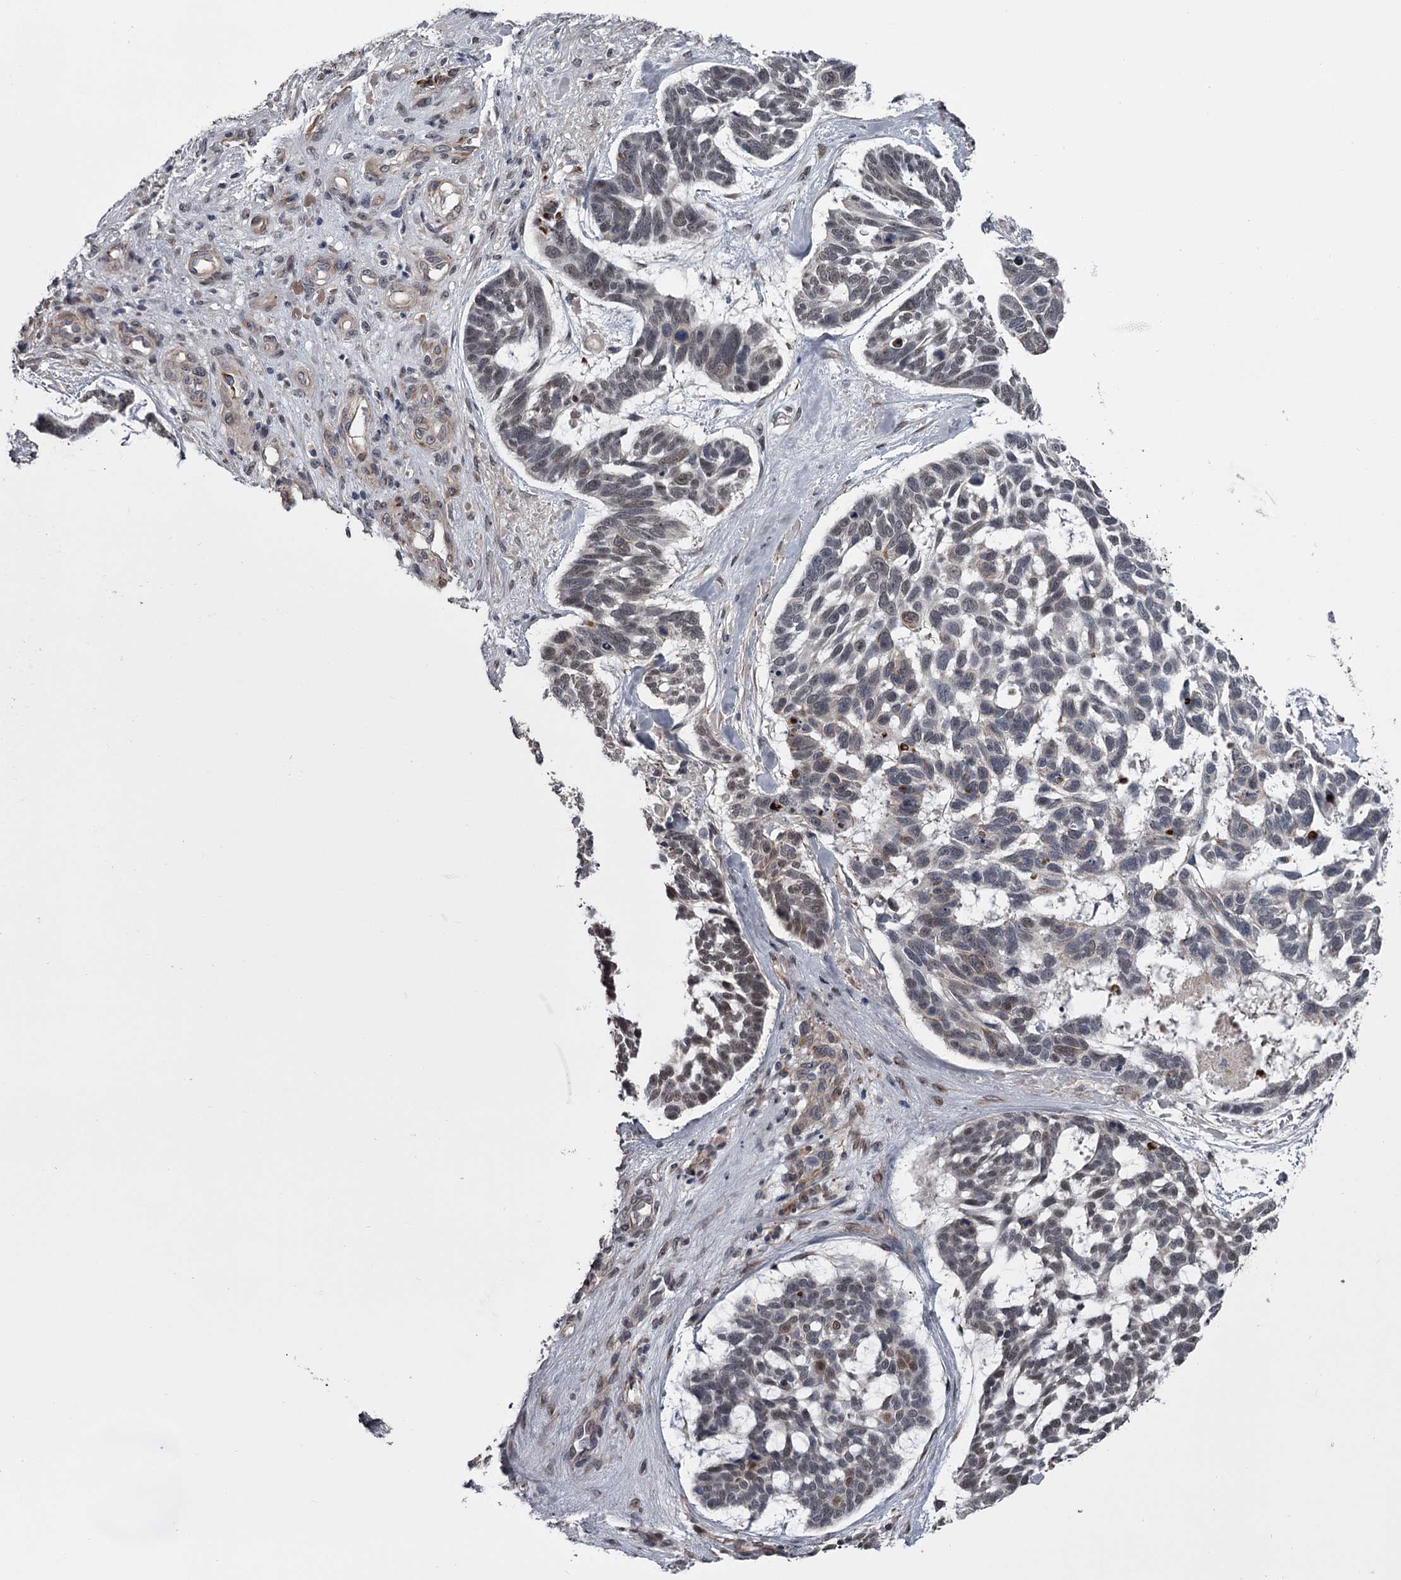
{"staining": {"intensity": "weak", "quantity": "25%-75%", "location": "nuclear"}, "tissue": "skin cancer", "cell_type": "Tumor cells", "image_type": "cancer", "snomed": [{"axis": "morphology", "description": "Basal cell carcinoma"}, {"axis": "topography", "description": "Skin"}], "caption": "Protein expression analysis of skin cancer (basal cell carcinoma) exhibits weak nuclear expression in approximately 25%-75% of tumor cells.", "gene": "PRPF40B", "patient": {"sex": "male", "age": 88}}